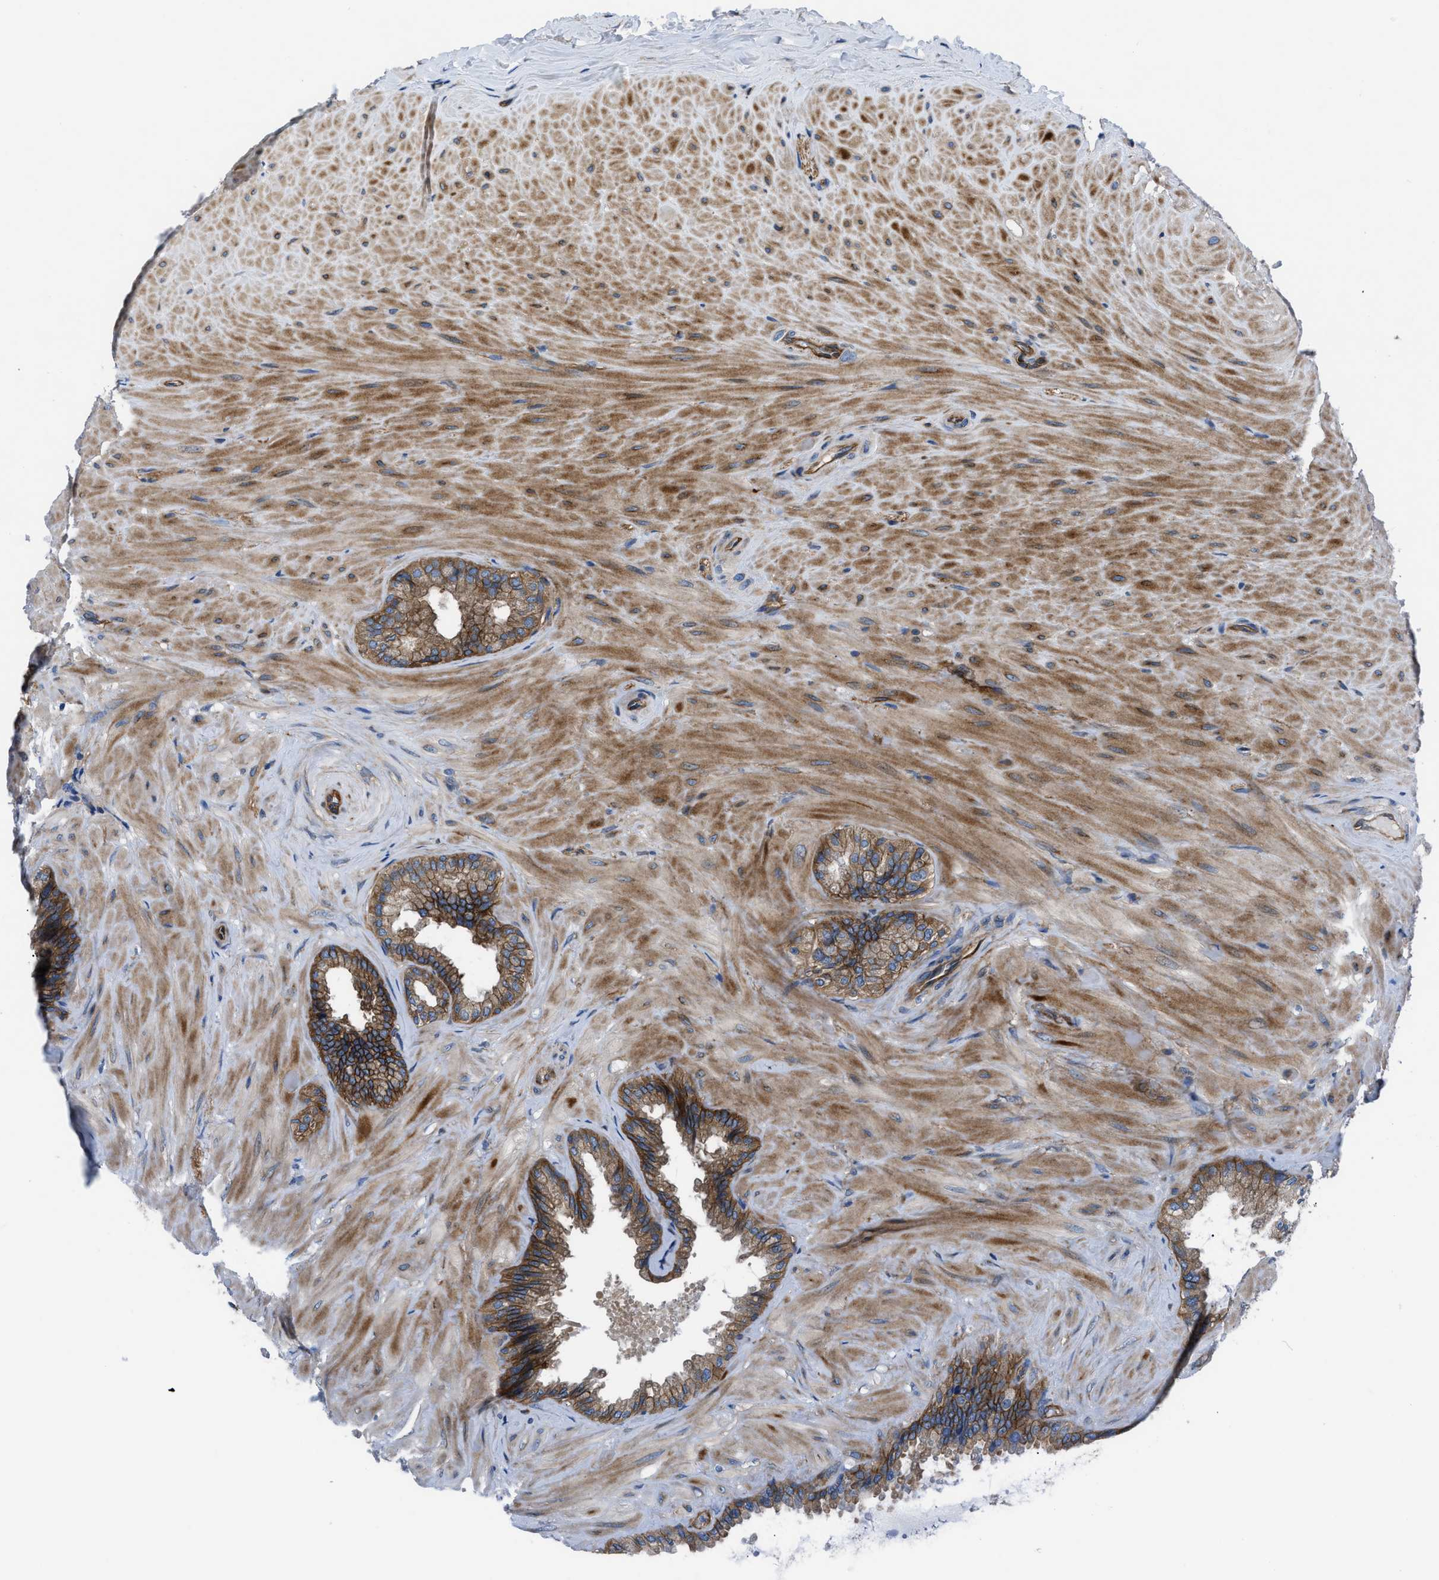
{"staining": {"intensity": "strong", "quantity": ">75%", "location": "cytoplasmic/membranous"}, "tissue": "seminal vesicle", "cell_type": "Glandular cells", "image_type": "normal", "snomed": [{"axis": "morphology", "description": "Normal tissue, NOS"}, {"axis": "topography", "description": "Seminal veicle"}], "caption": "Protein expression analysis of unremarkable human seminal vesicle reveals strong cytoplasmic/membranous staining in about >75% of glandular cells.", "gene": "TRIP4", "patient": {"sex": "male", "age": 46}}